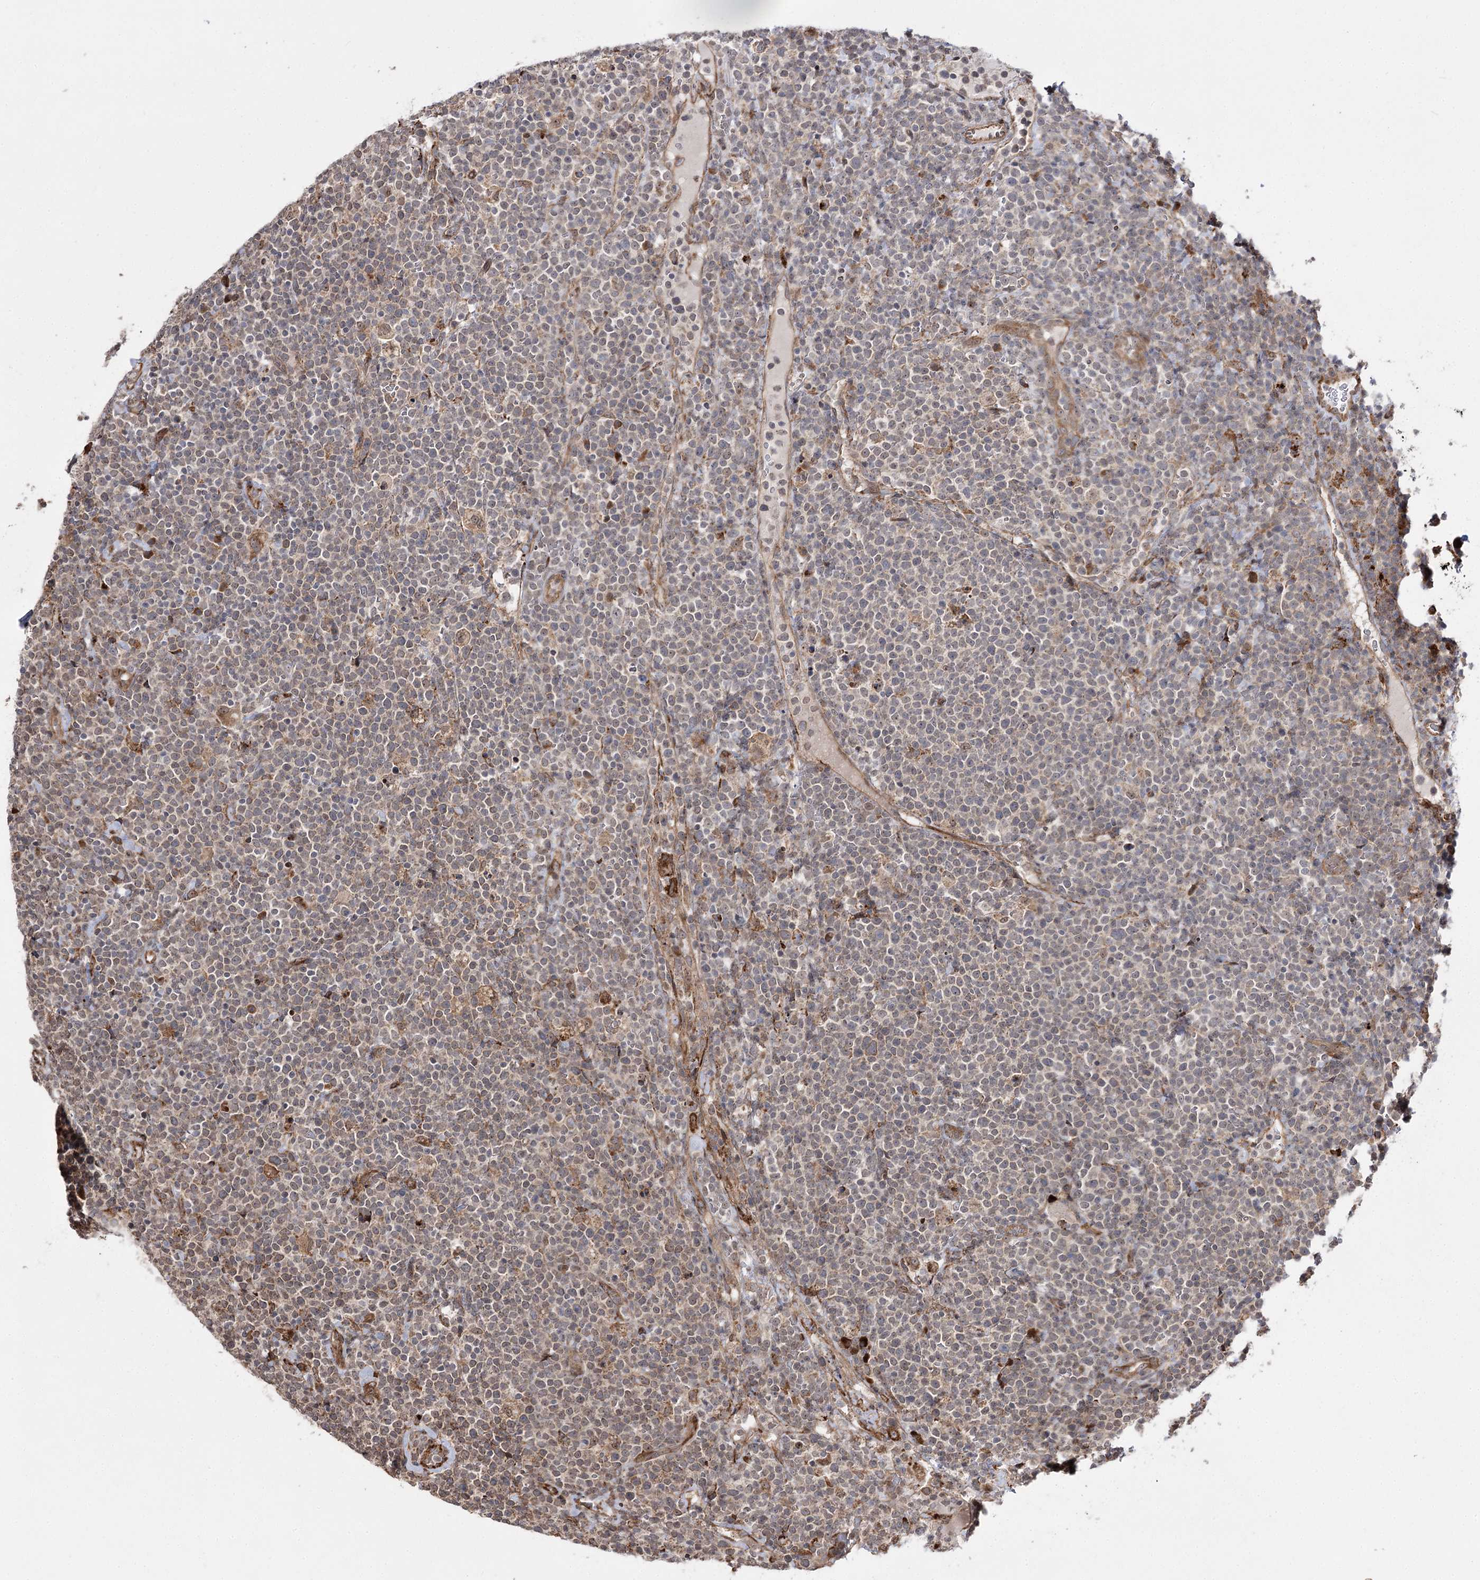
{"staining": {"intensity": "weak", "quantity": "25%-75%", "location": "cytoplasmic/membranous"}, "tissue": "lymphoma", "cell_type": "Tumor cells", "image_type": "cancer", "snomed": [{"axis": "morphology", "description": "Malignant lymphoma, non-Hodgkin's type, High grade"}, {"axis": "topography", "description": "Lymph node"}], "caption": "Lymphoma stained with immunohistochemistry (IHC) shows weak cytoplasmic/membranous staining in about 25%-75% of tumor cells. The protein of interest is stained brown, and the nuclei are stained in blue (DAB IHC with brightfield microscopy, high magnification).", "gene": "FANCL", "patient": {"sex": "male", "age": 61}}